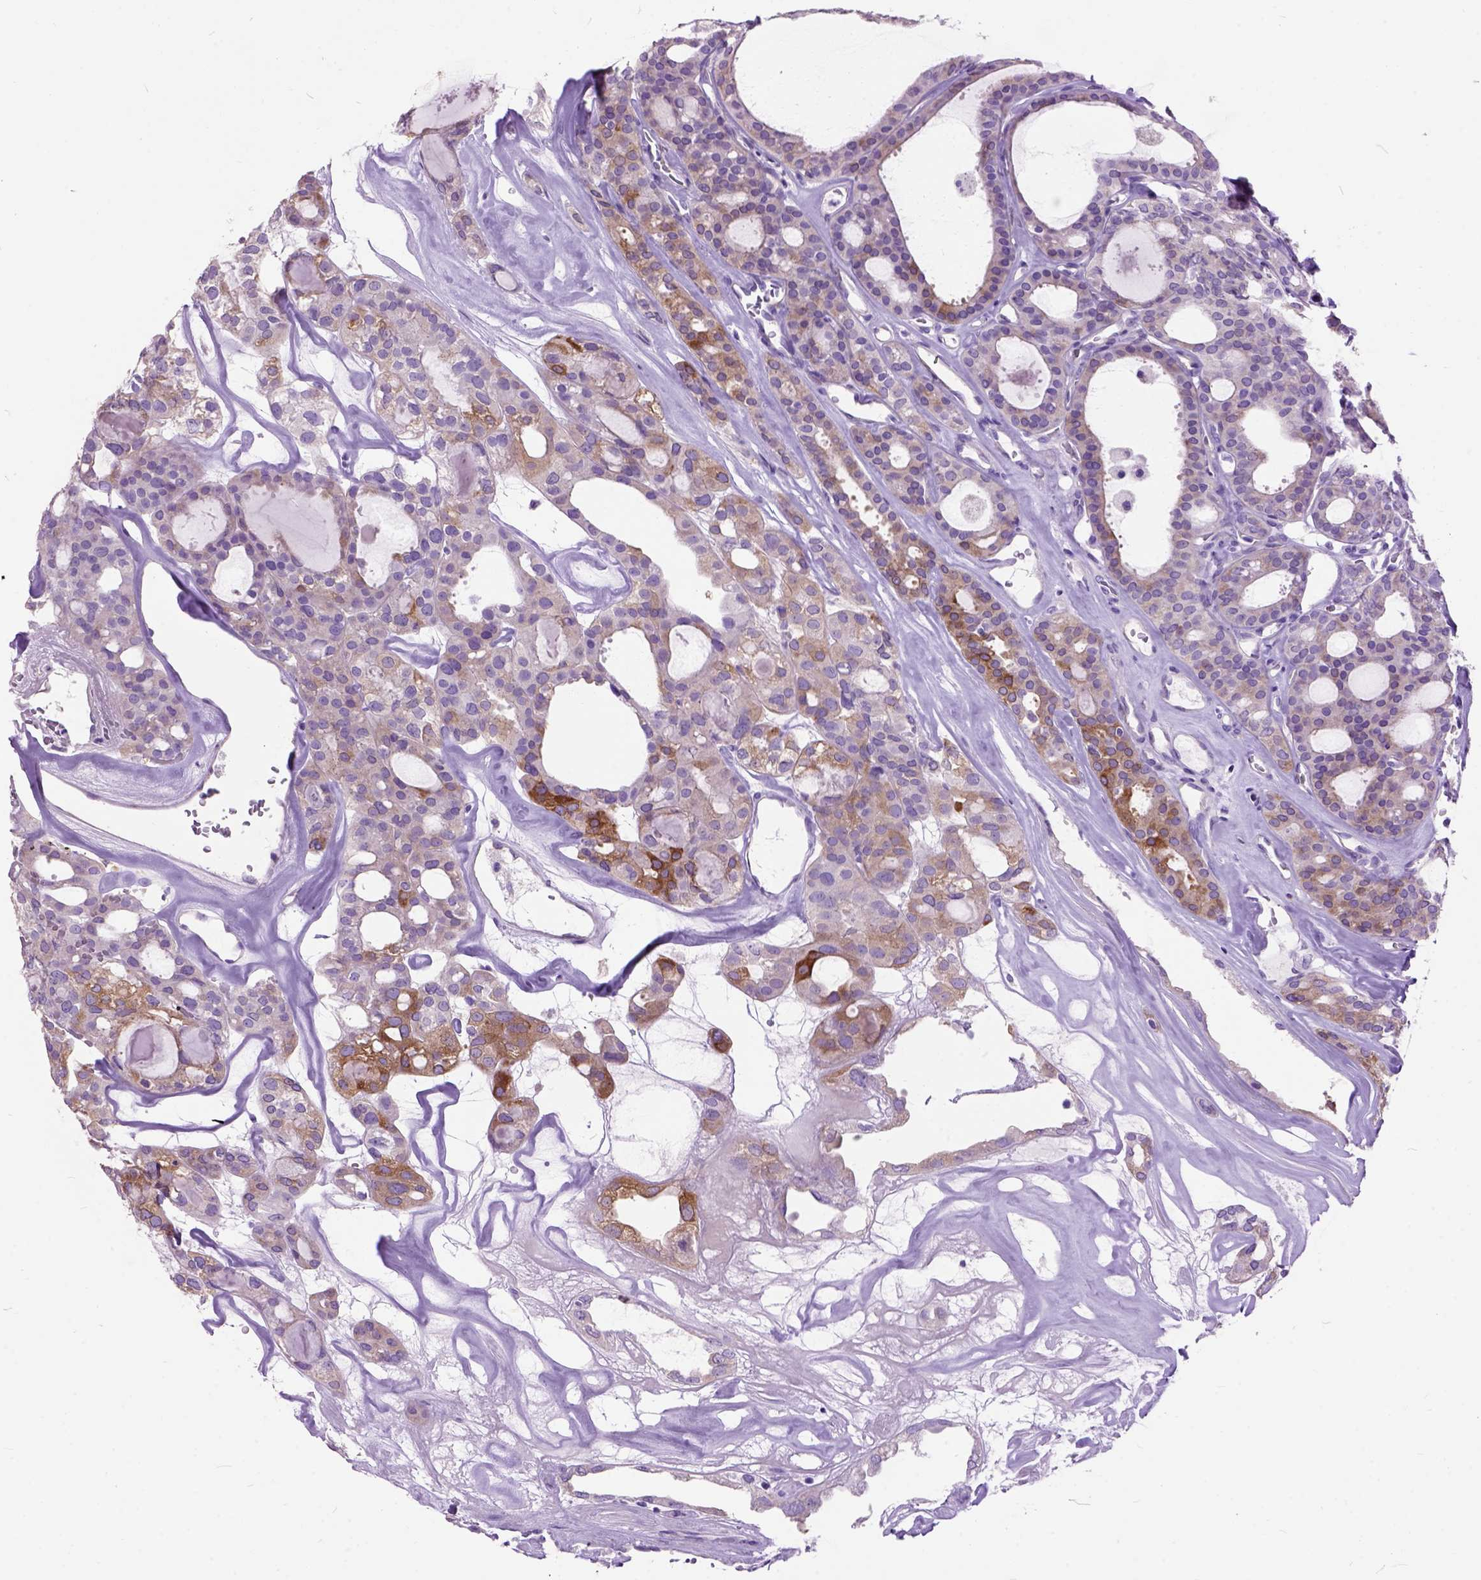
{"staining": {"intensity": "moderate", "quantity": "<25%", "location": "cytoplasmic/membranous"}, "tissue": "thyroid cancer", "cell_type": "Tumor cells", "image_type": "cancer", "snomed": [{"axis": "morphology", "description": "Follicular adenoma carcinoma, NOS"}, {"axis": "topography", "description": "Thyroid gland"}], "caption": "IHC histopathology image of thyroid follicular adenoma carcinoma stained for a protein (brown), which displays low levels of moderate cytoplasmic/membranous positivity in about <25% of tumor cells.", "gene": "MAPT", "patient": {"sex": "male", "age": 75}}